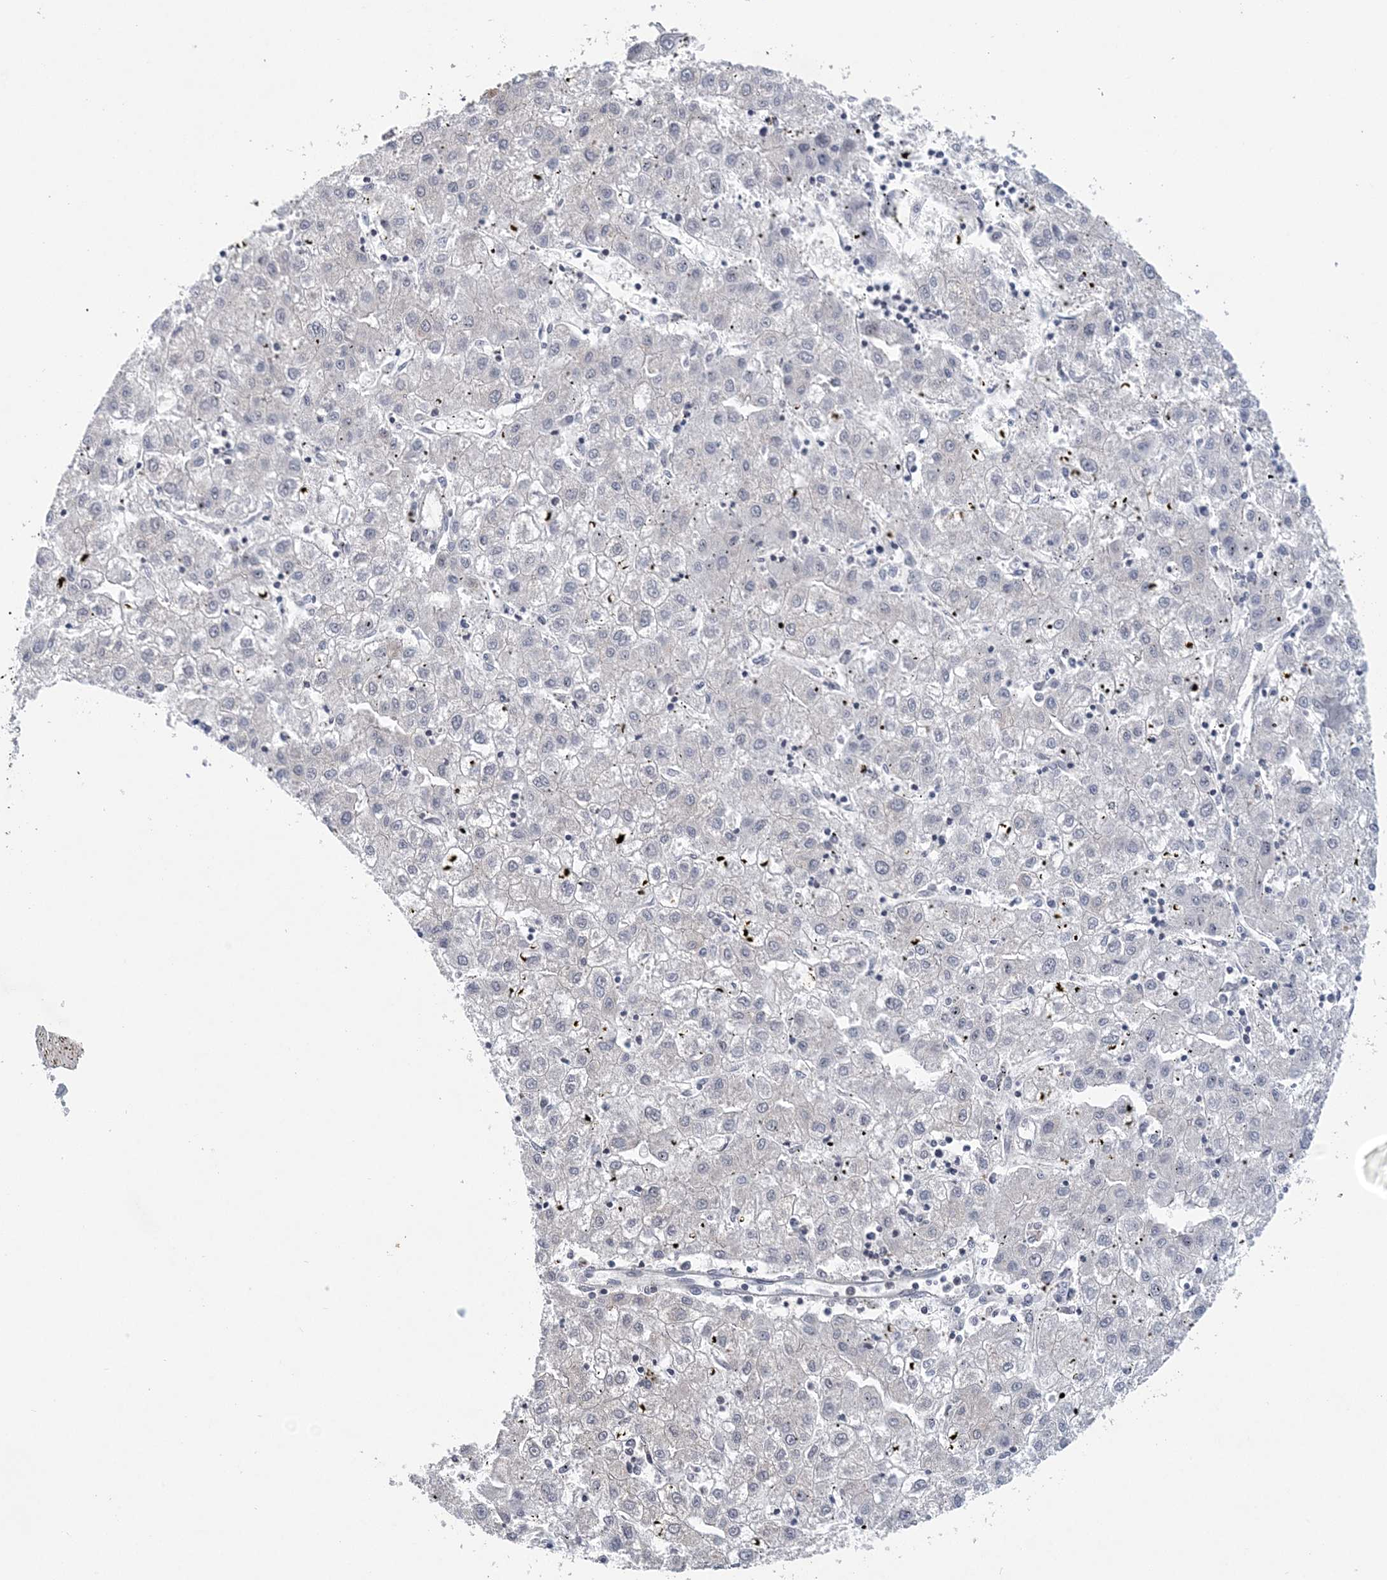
{"staining": {"intensity": "weak", "quantity": "<25%", "location": "cytoplasmic/membranous"}, "tissue": "liver cancer", "cell_type": "Tumor cells", "image_type": "cancer", "snomed": [{"axis": "morphology", "description": "Carcinoma, Hepatocellular, NOS"}, {"axis": "topography", "description": "Liver"}], "caption": "The image displays no significant expression in tumor cells of liver cancer. (Brightfield microscopy of DAB (3,3'-diaminobenzidine) IHC at high magnification).", "gene": "CCDC152", "patient": {"sex": "male", "age": 72}}